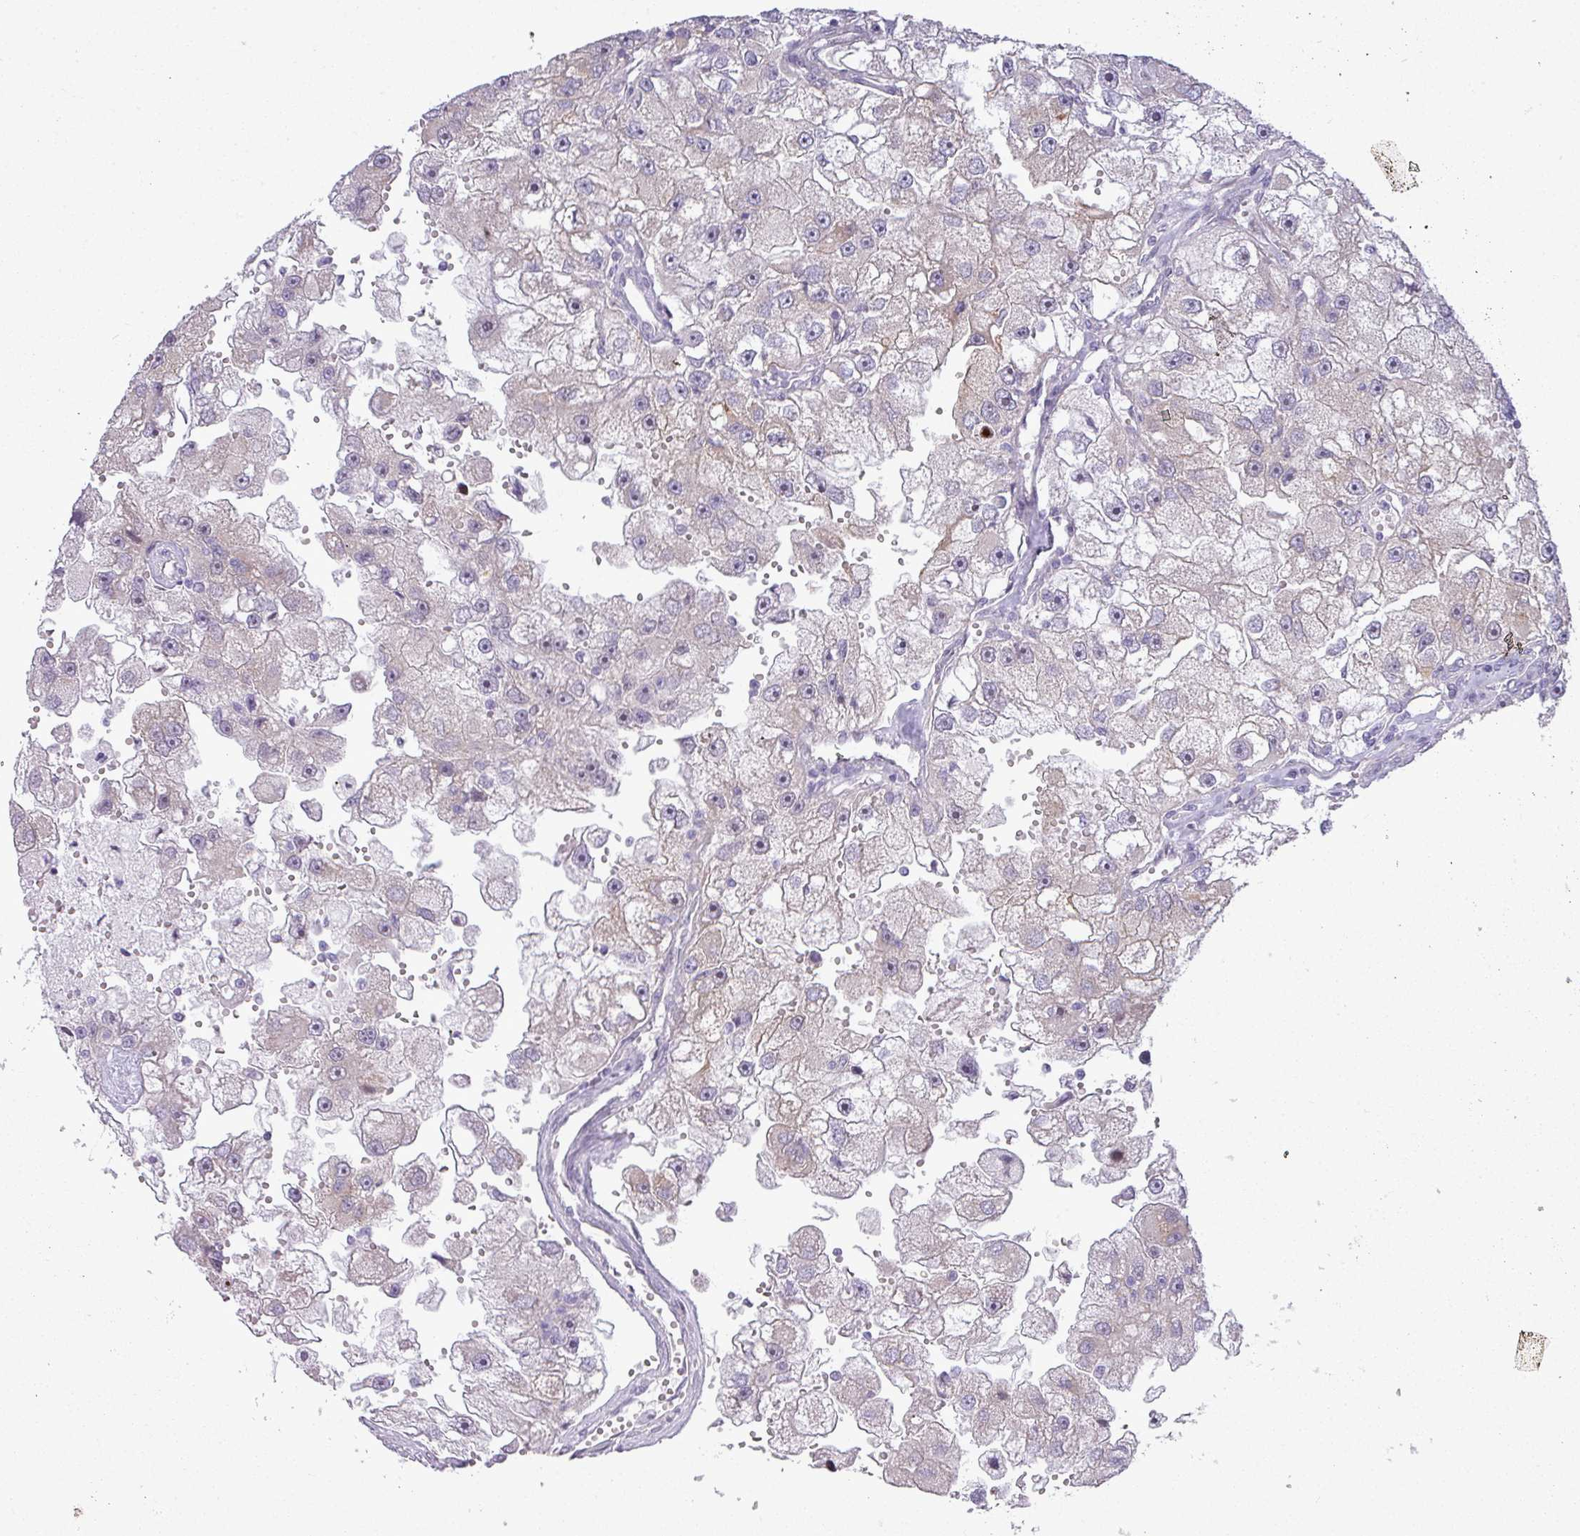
{"staining": {"intensity": "negative", "quantity": "none", "location": "none"}, "tissue": "renal cancer", "cell_type": "Tumor cells", "image_type": "cancer", "snomed": [{"axis": "morphology", "description": "Adenocarcinoma, NOS"}, {"axis": "topography", "description": "Kidney"}], "caption": "There is no significant positivity in tumor cells of renal adenocarcinoma.", "gene": "MAK16", "patient": {"sex": "male", "age": 63}}